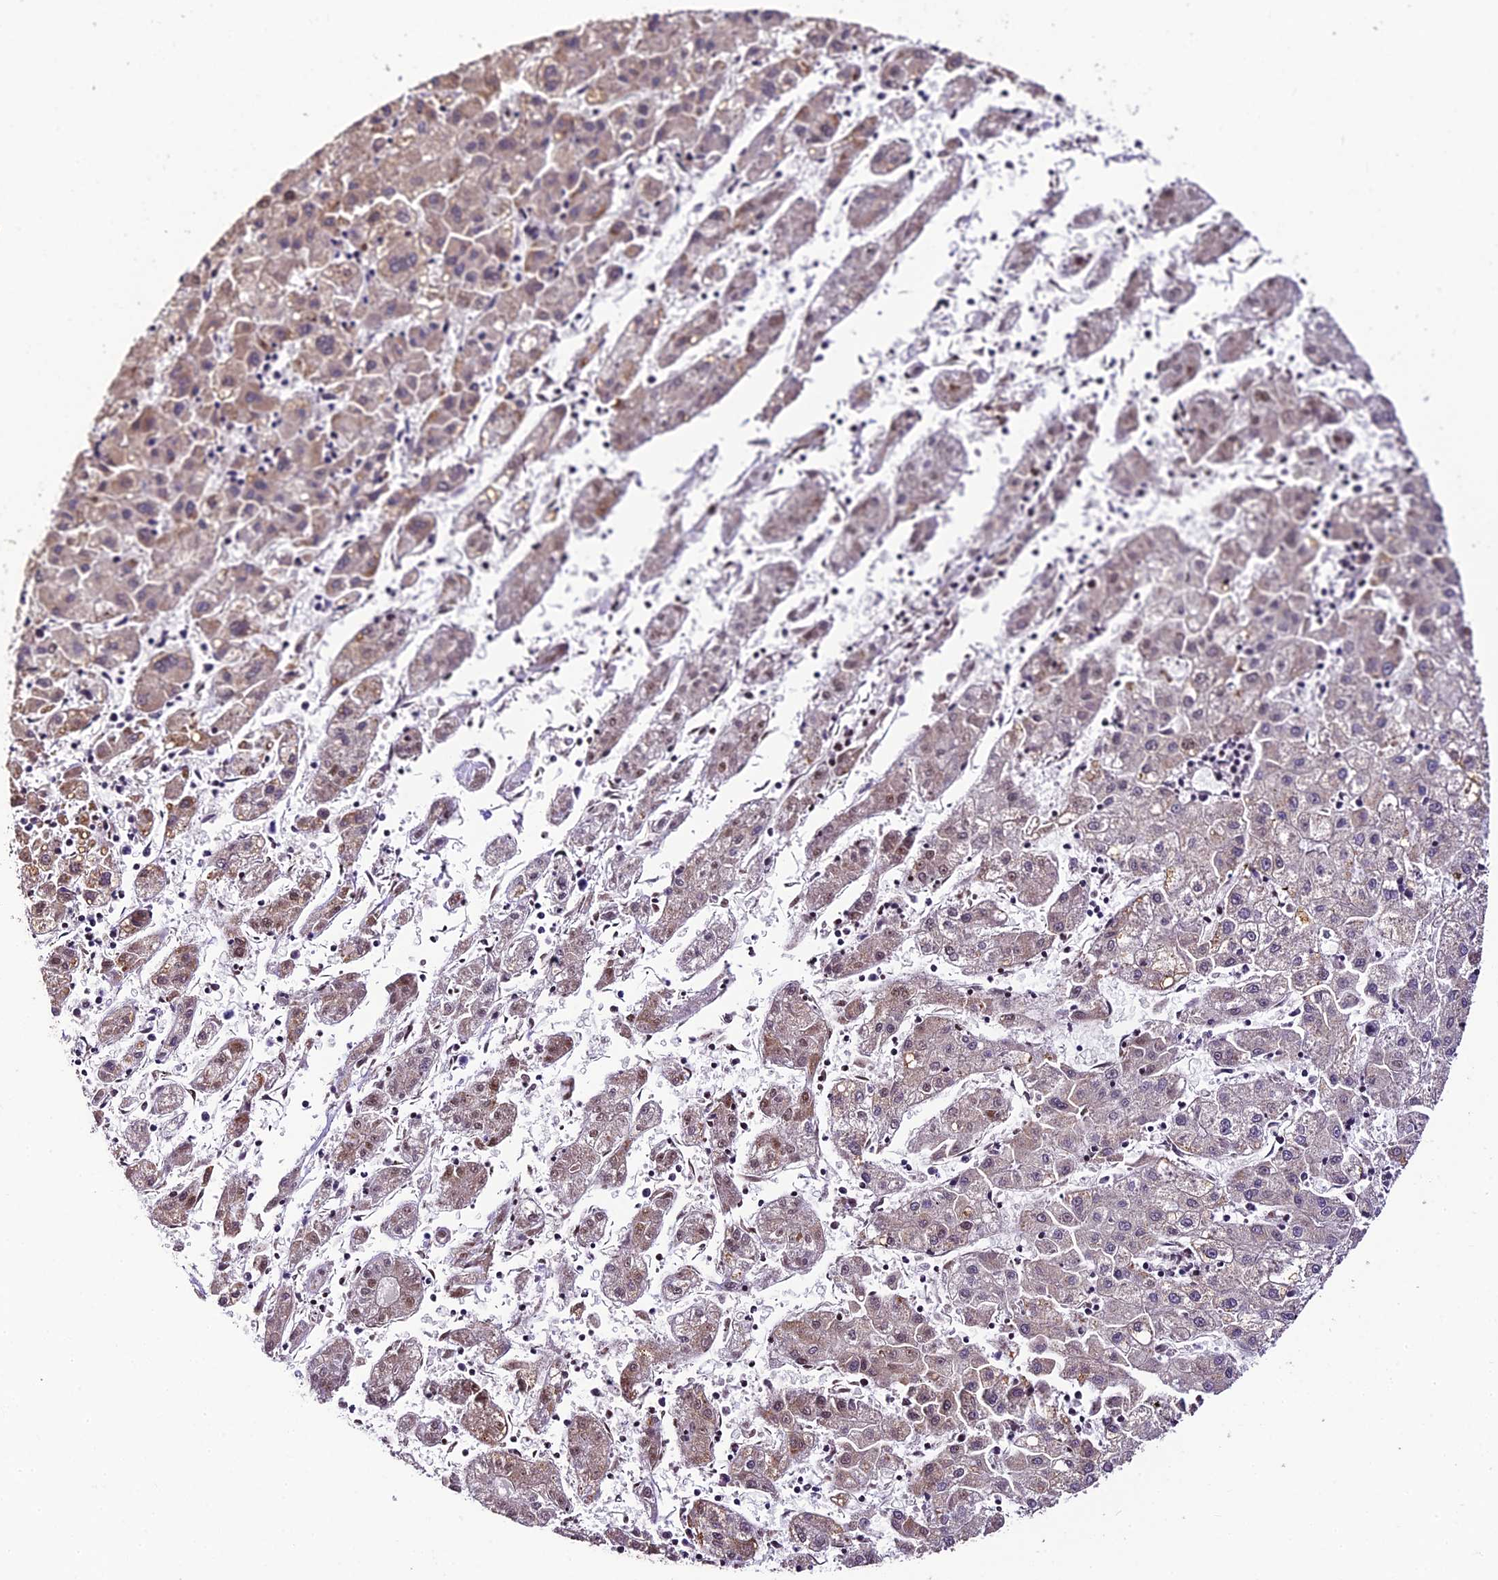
{"staining": {"intensity": "weak", "quantity": "<25%", "location": "nuclear"}, "tissue": "liver cancer", "cell_type": "Tumor cells", "image_type": "cancer", "snomed": [{"axis": "morphology", "description": "Carcinoma, Hepatocellular, NOS"}, {"axis": "topography", "description": "Liver"}], "caption": "Histopathology image shows no protein expression in tumor cells of hepatocellular carcinoma (liver) tissue.", "gene": "TRIM22", "patient": {"sex": "male", "age": 72}}